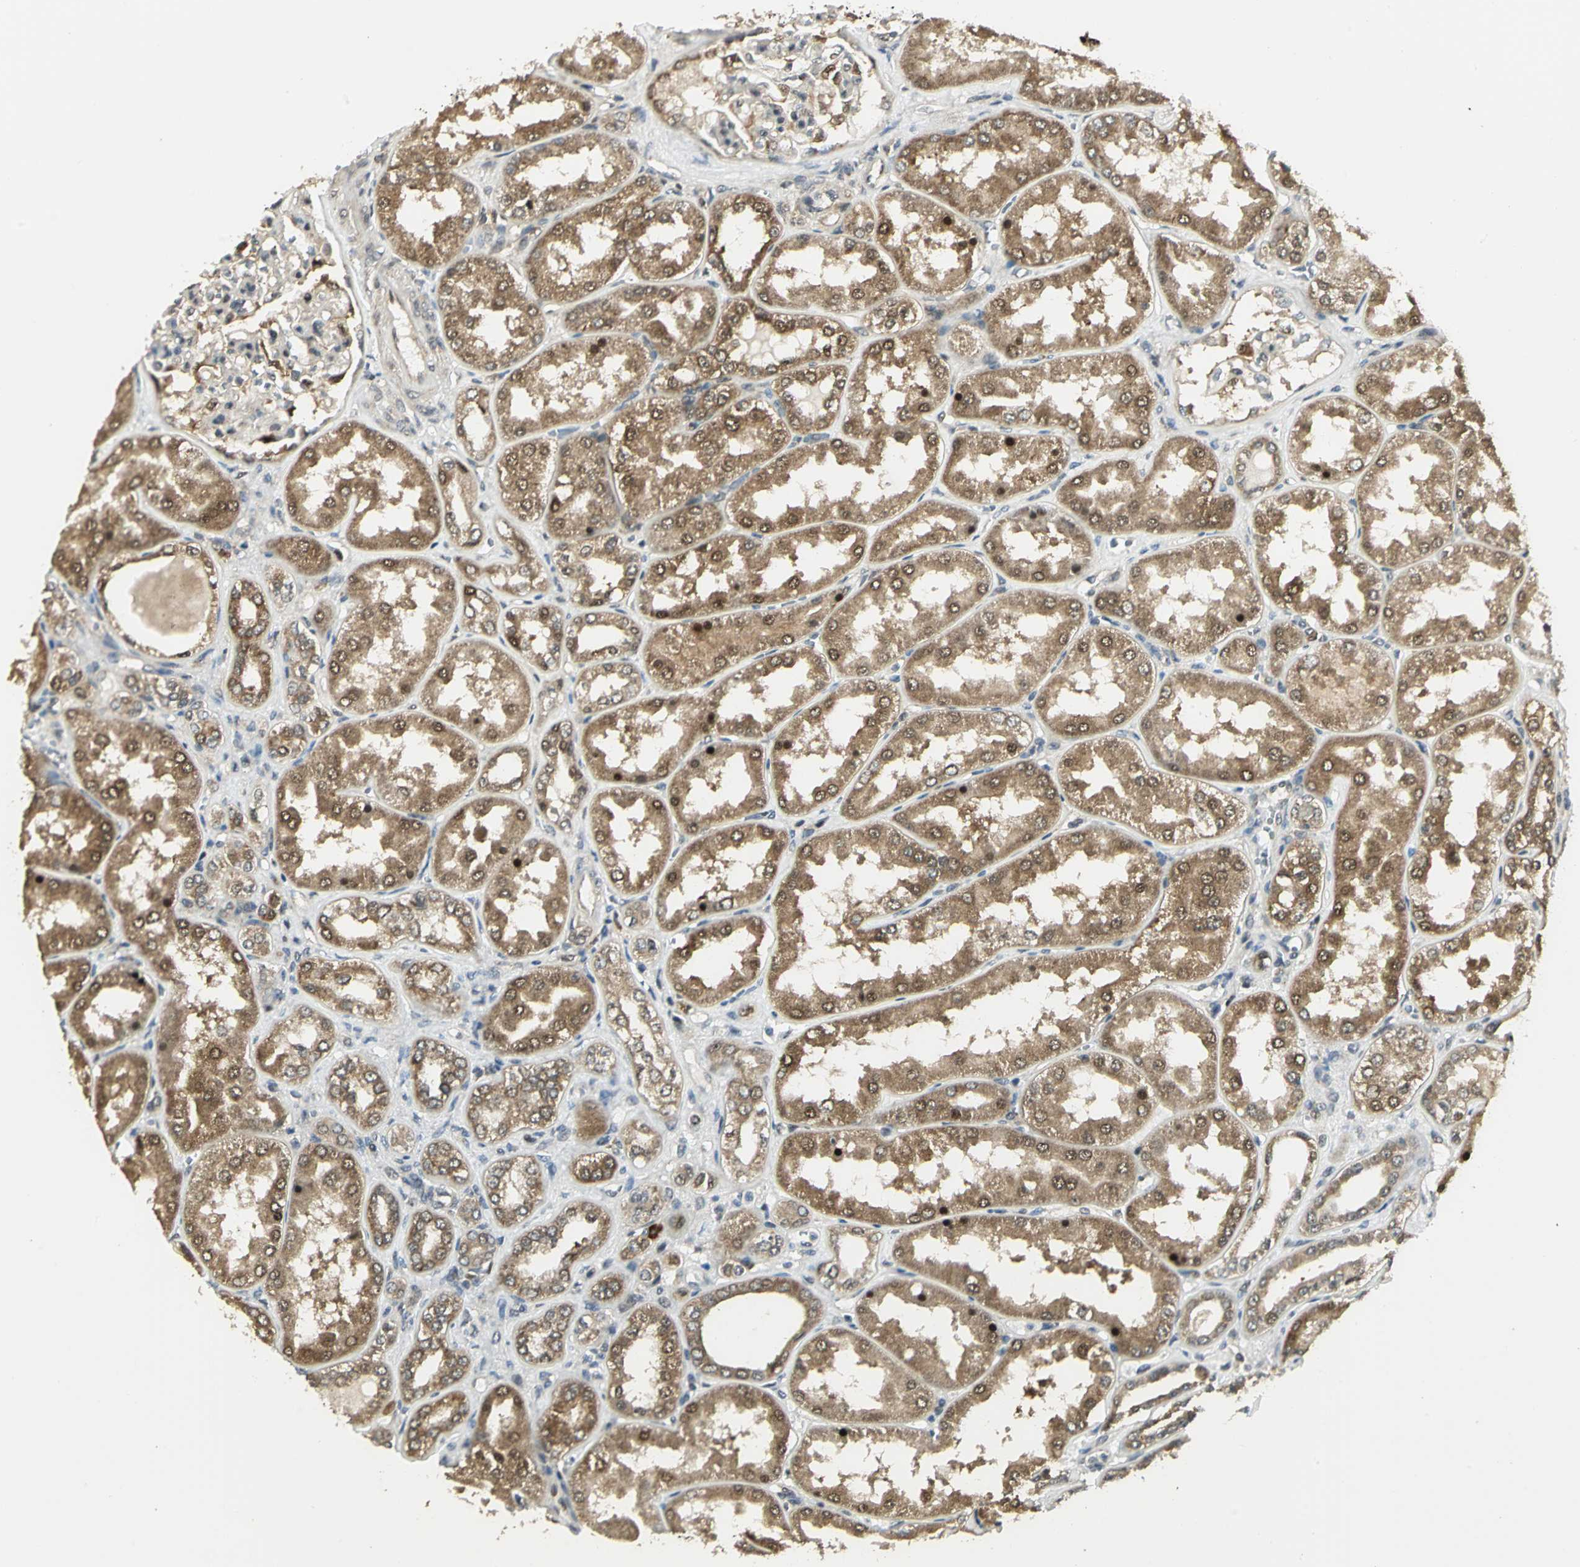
{"staining": {"intensity": "moderate", "quantity": ">75%", "location": "cytoplasmic/membranous,nuclear"}, "tissue": "kidney", "cell_type": "Cells in glomeruli", "image_type": "normal", "snomed": [{"axis": "morphology", "description": "Normal tissue, NOS"}, {"axis": "topography", "description": "Kidney"}], "caption": "Cells in glomeruli reveal moderate cytoplasmic/membranous,nuclear staining in approximately >75% of cells in benign kidney. (Stains: DAB in brown, nuclei in blue, Microscopy: brightfield microscopy at high magnification).", "gene": "PSMC4", "patient": {"sex": "female", "age": 56}}